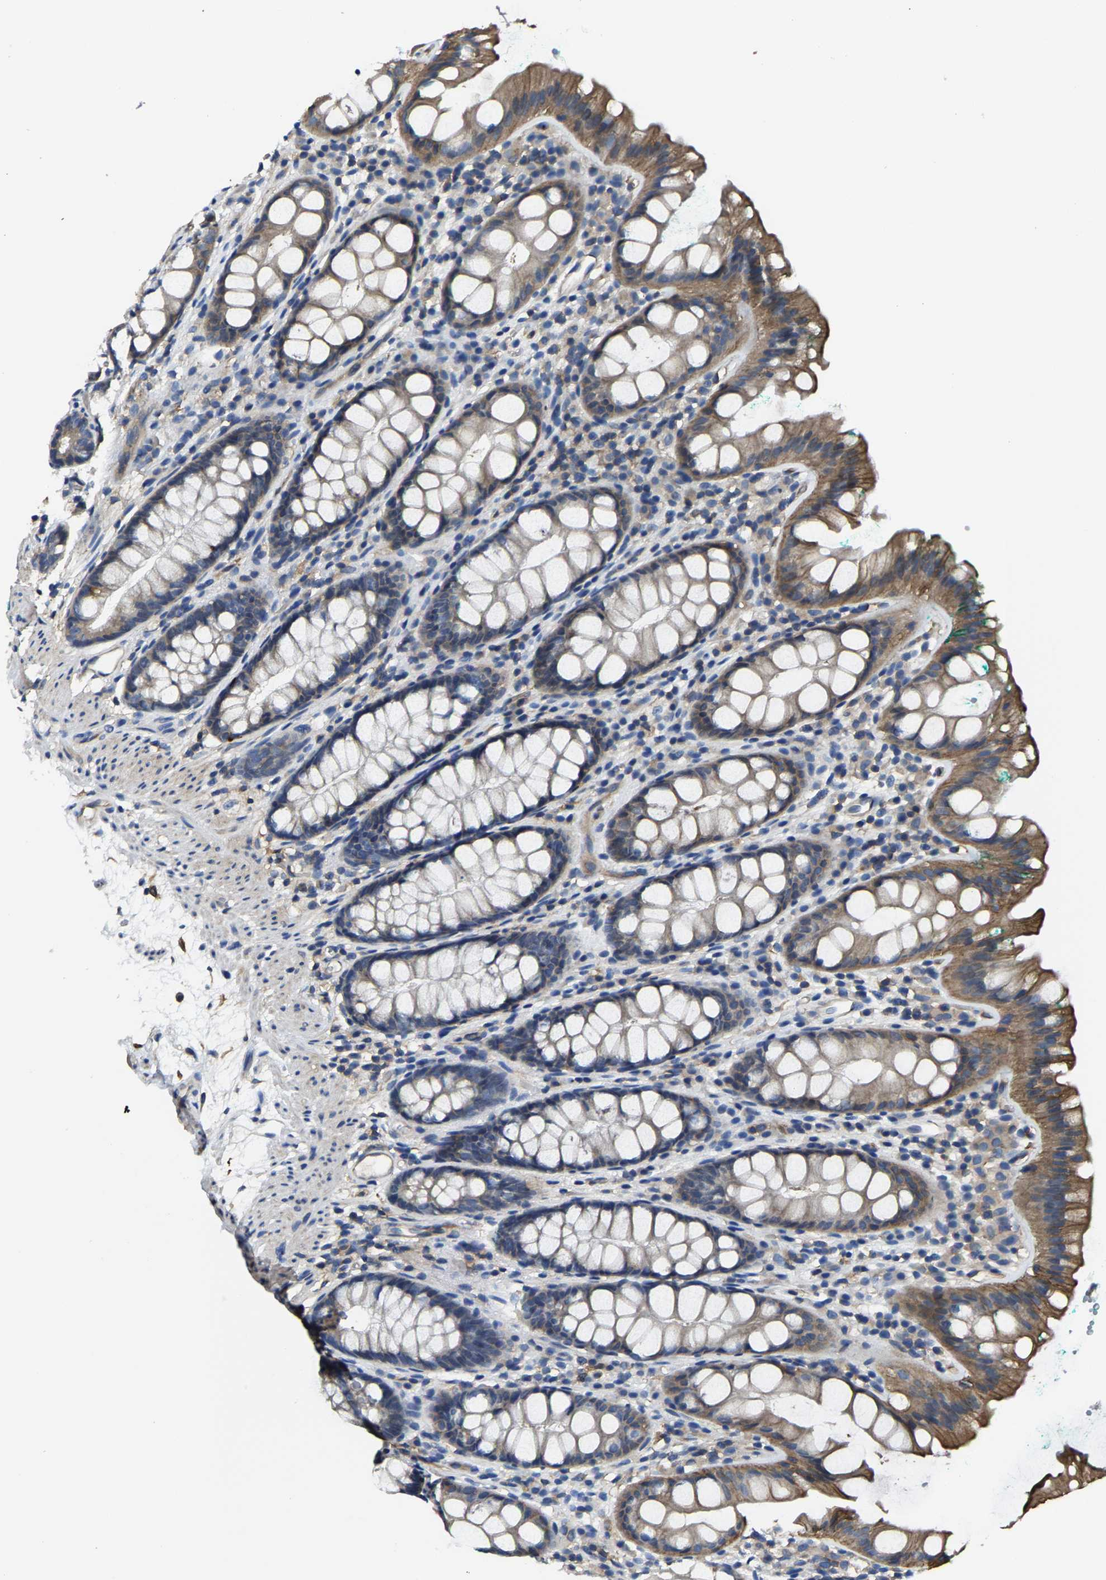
{"staining": {"intensity": "moderate", "quantity": ">75%", "location": "cytoplasmic/membranous"}, "tissue": "rectum", "cell_type": "Glandular cells", "image_type": "normal", "snomed": [{"axis": "morphology", "description": "Normal tissue, NOS"}, {"axis": "topography", "description": "Rectum"}], "caption": "A micrograph of rectum stained for a protein demonstrates moderate cytoplasmic/membranous brown staining in glandular cells. Nuclei are stained in blue.", "gene": "TRAF6", "patient": {"sex": "female", "age": 65}}